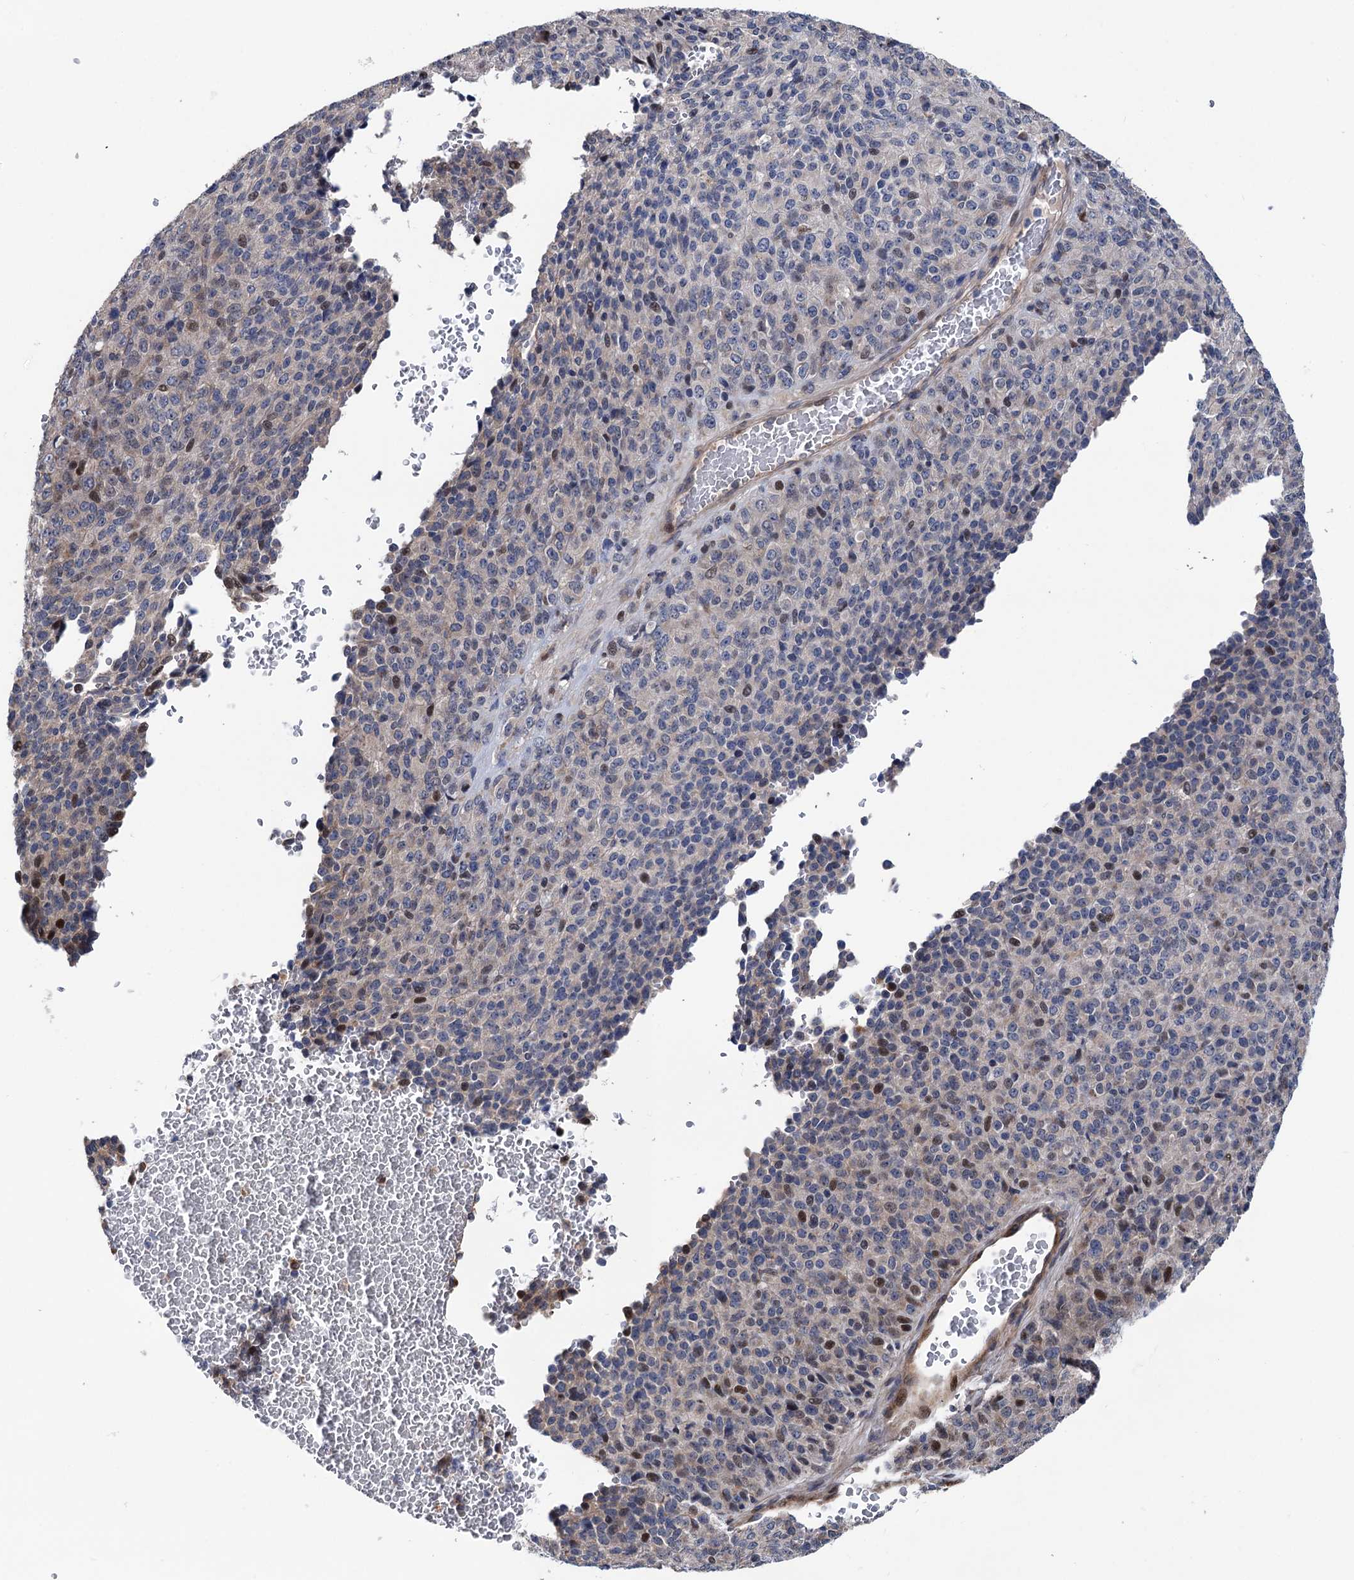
{"staining": {"intensity": "moderate", "quantity": "<25%", "location": "nuclear"}, "tissue": "melanoma", "cell_type": "Tumor cells", "image_type": "cancer", "snomed": [{"axis": "morphology", "description": "Malignant melanoma, Metastatic site"}, {"axis": "topography", "description": "Brain"}], "caption": "Protein staining of malignant melanoma (metastatic site) tissue reveals moderate nuclear staining in about <25% of tumor cells.", "gene": "UBR1", "patient": {"sex": "female", "age": 56}}